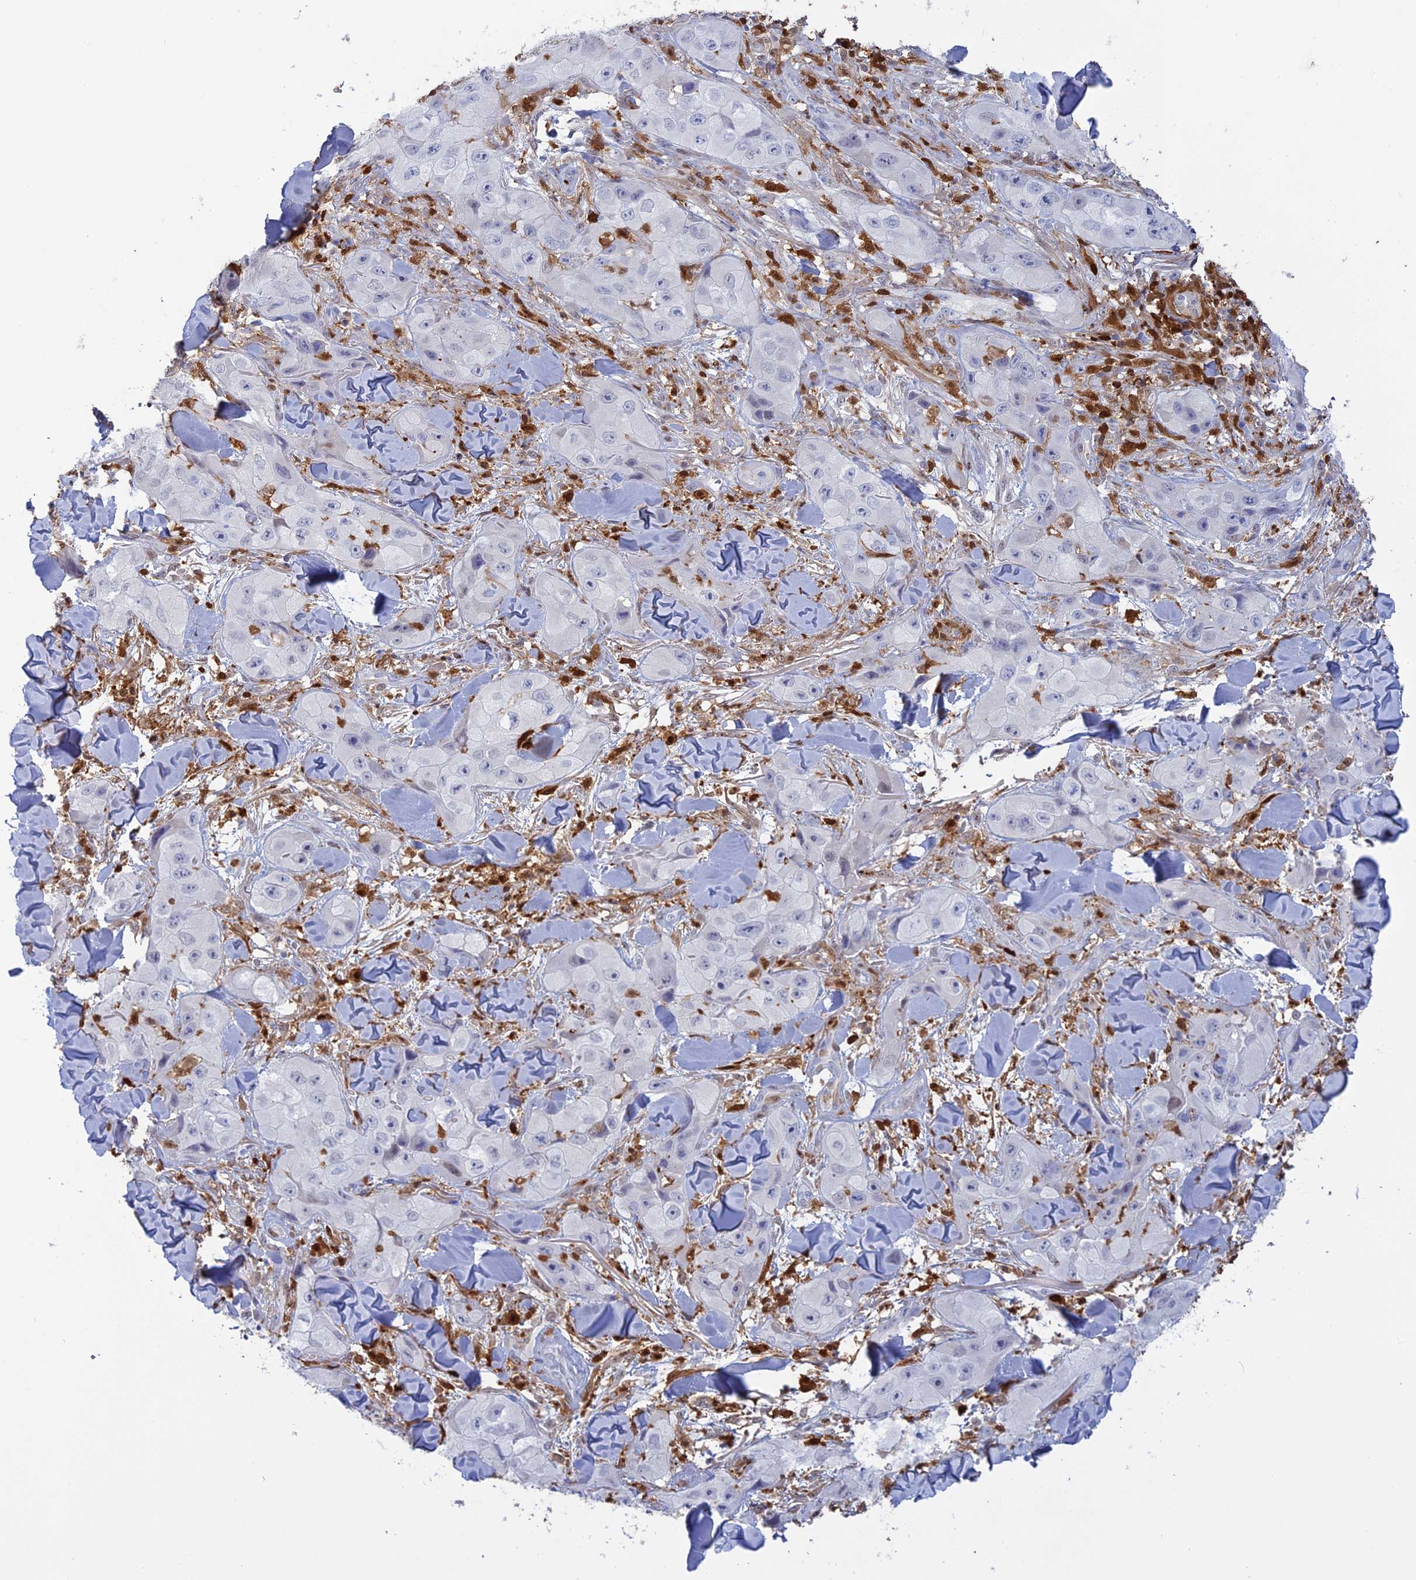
{"staining": {"intensity": "negative", "quantity": "none", "location": "none"}, "tissue": "skin cancer", "cell_type": "Tumor cells", "image_type": "cancer", "snomed": [{"axis": "morphology", "description": "Squamous cell carcinoma, NOS"}, {"axis": "topography", "description": "Skin"}, {"axis": "topography", "description": "Subcutis"}], "caption": "Skin cancer (squamous cell carcinoma) was stained to show a protein in brown. There is no significant expression in tumor cells.", "gene": "PGBD4", "patient": {"sex": "male", "age": 73}}